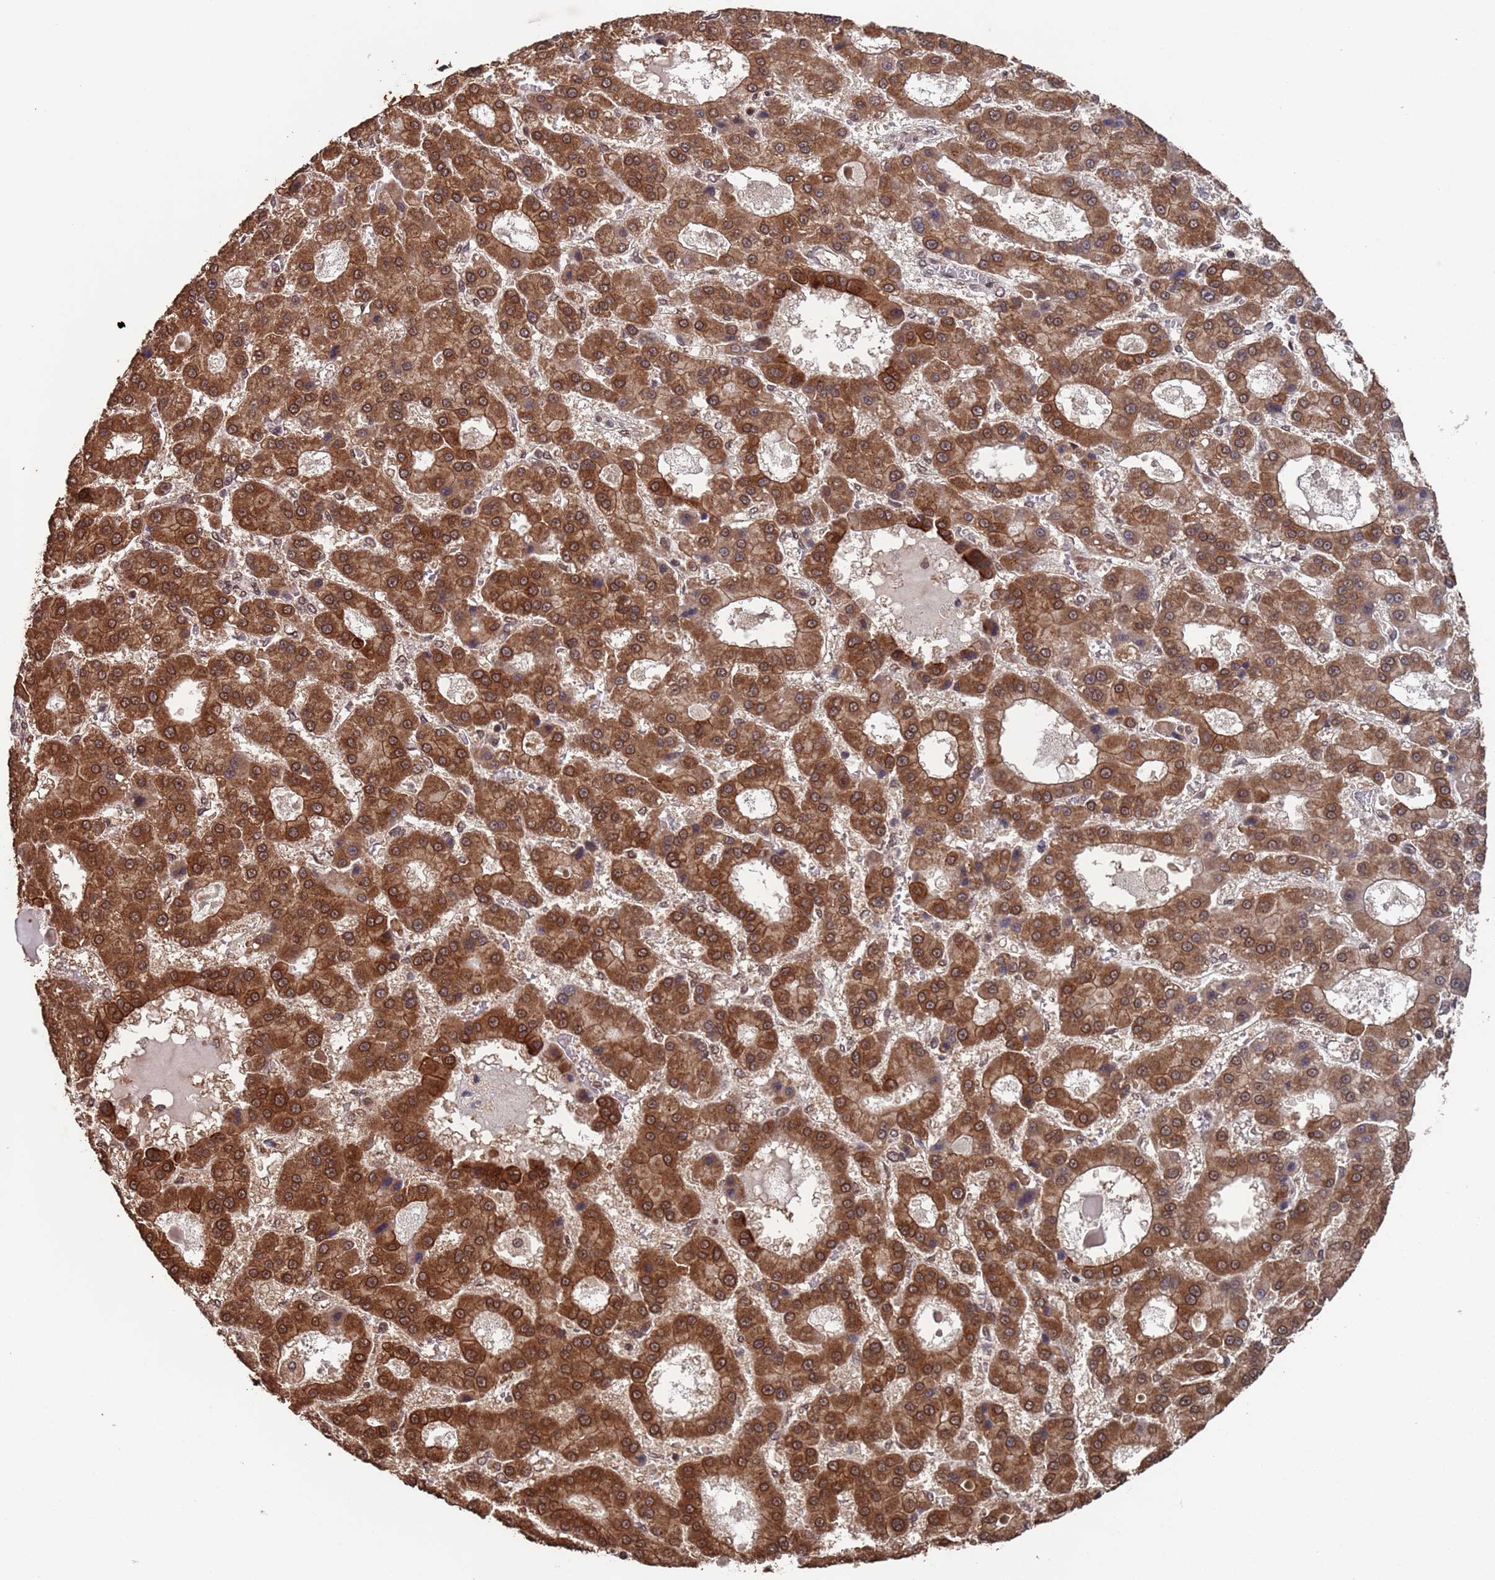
{"staining": {"intensity": "strong", "quantity": ">75%", "location": "cytoplasmic/membranous,nuclear"}, "tissue": "liver cancer", "cell_type": "Tumor cells", "image_type": "cancer", "snomed": [{"axis": "morphology", "description": "Carcinoma, Hepatocellular, NOS"}, {"axis": "topography", "description": "Liver"}], "caption": "Brown immunohistochemical staining in liver cancer (hepatocellular carcinoma) exhibits strong cytoplasmic/membranous and nuclear expression in approximately >75% of tumor cells.", "gene": "FUBP3", "patient": {"sex": "male", "age": 70}}